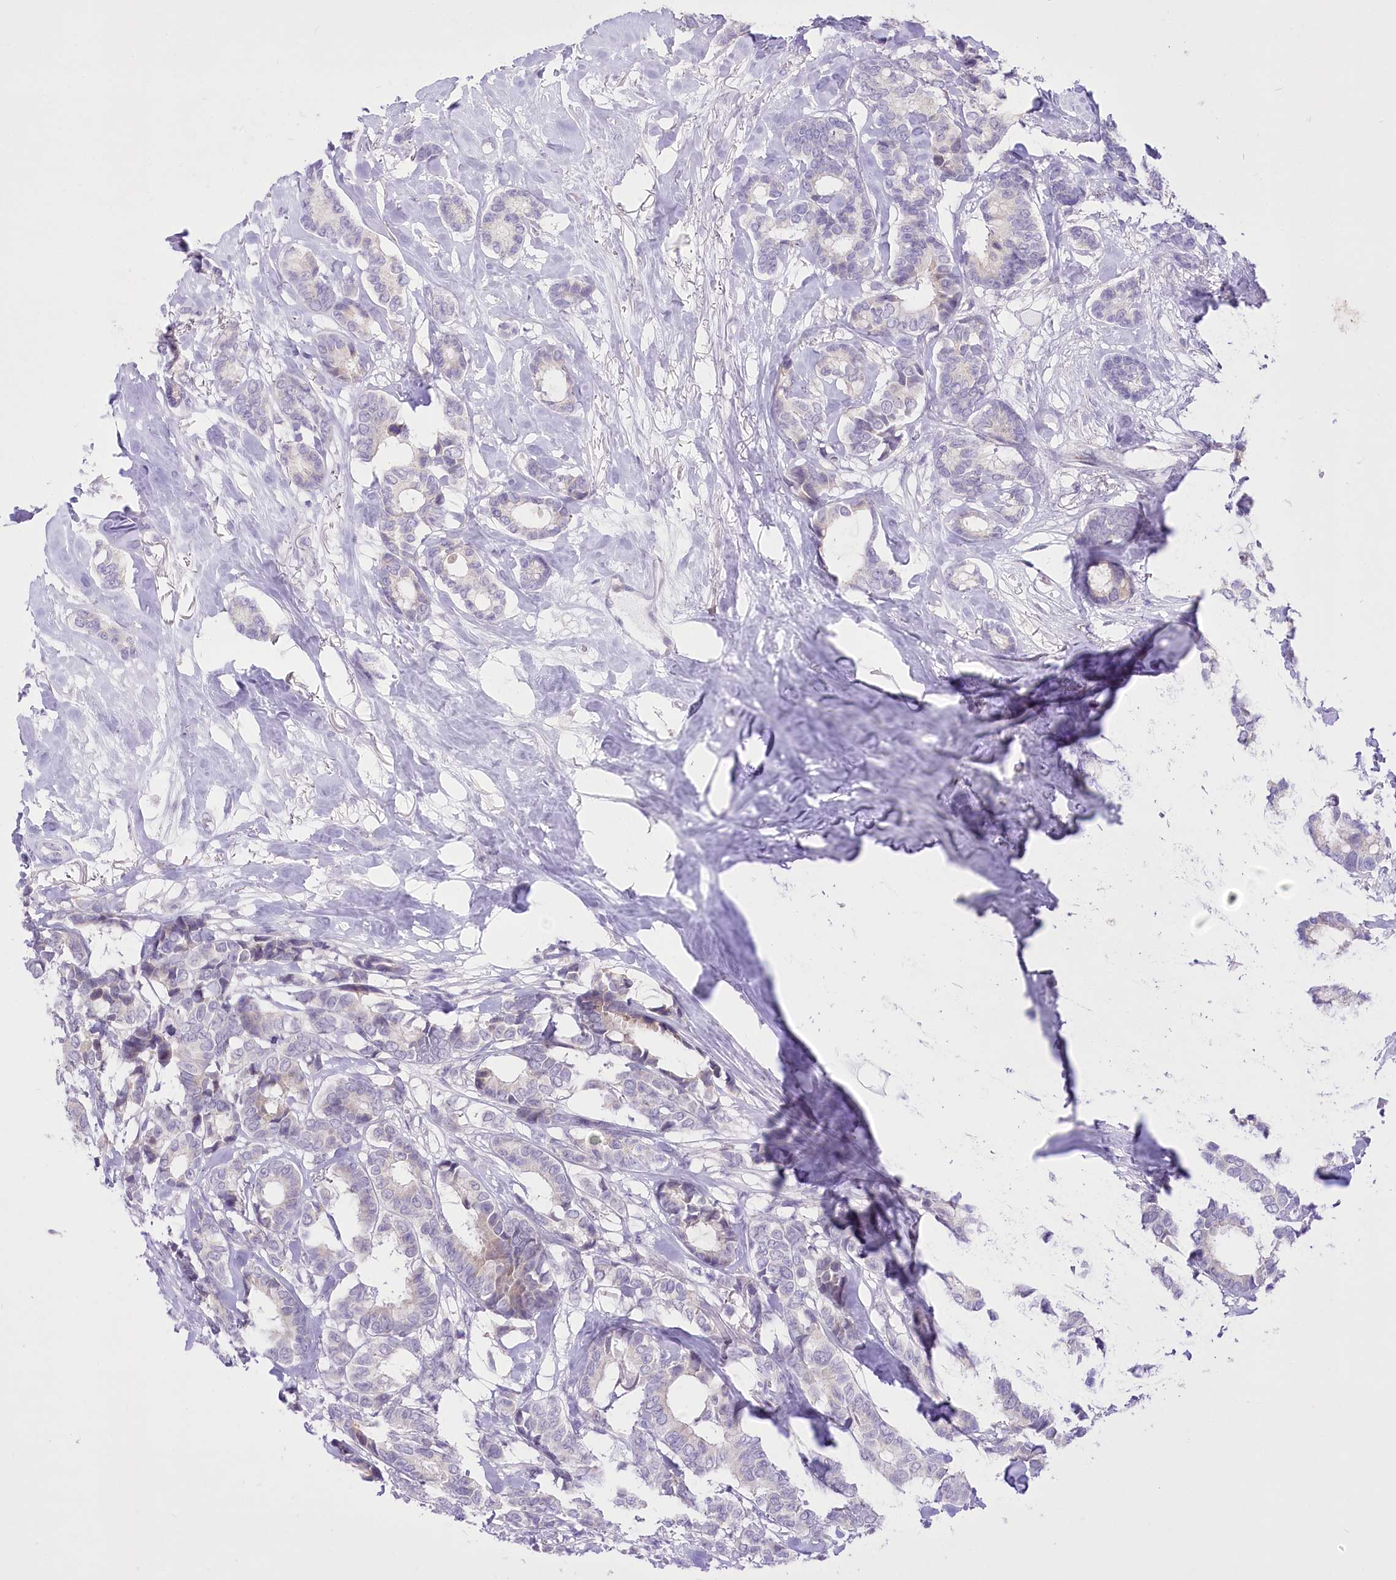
{"staining": {"intensity": "negative", "quantity": "none", "location": "none"}, "tissue": "breast cancer", "cell_type": "Tumor cells", "image_type": "cancer", "snomed": [{"axis": "morphology", "description": "Duct carcinoma"}, {"axis": "topography", "description": "Breast"}], "caption": "High power microscopy photomicrograph of an IHC image of breast cancer (intraductal carcinoma), revealing no significant staining in tumor cells.", "gene": "BEND7", "patient": {"sex": "female", "age": 87}}